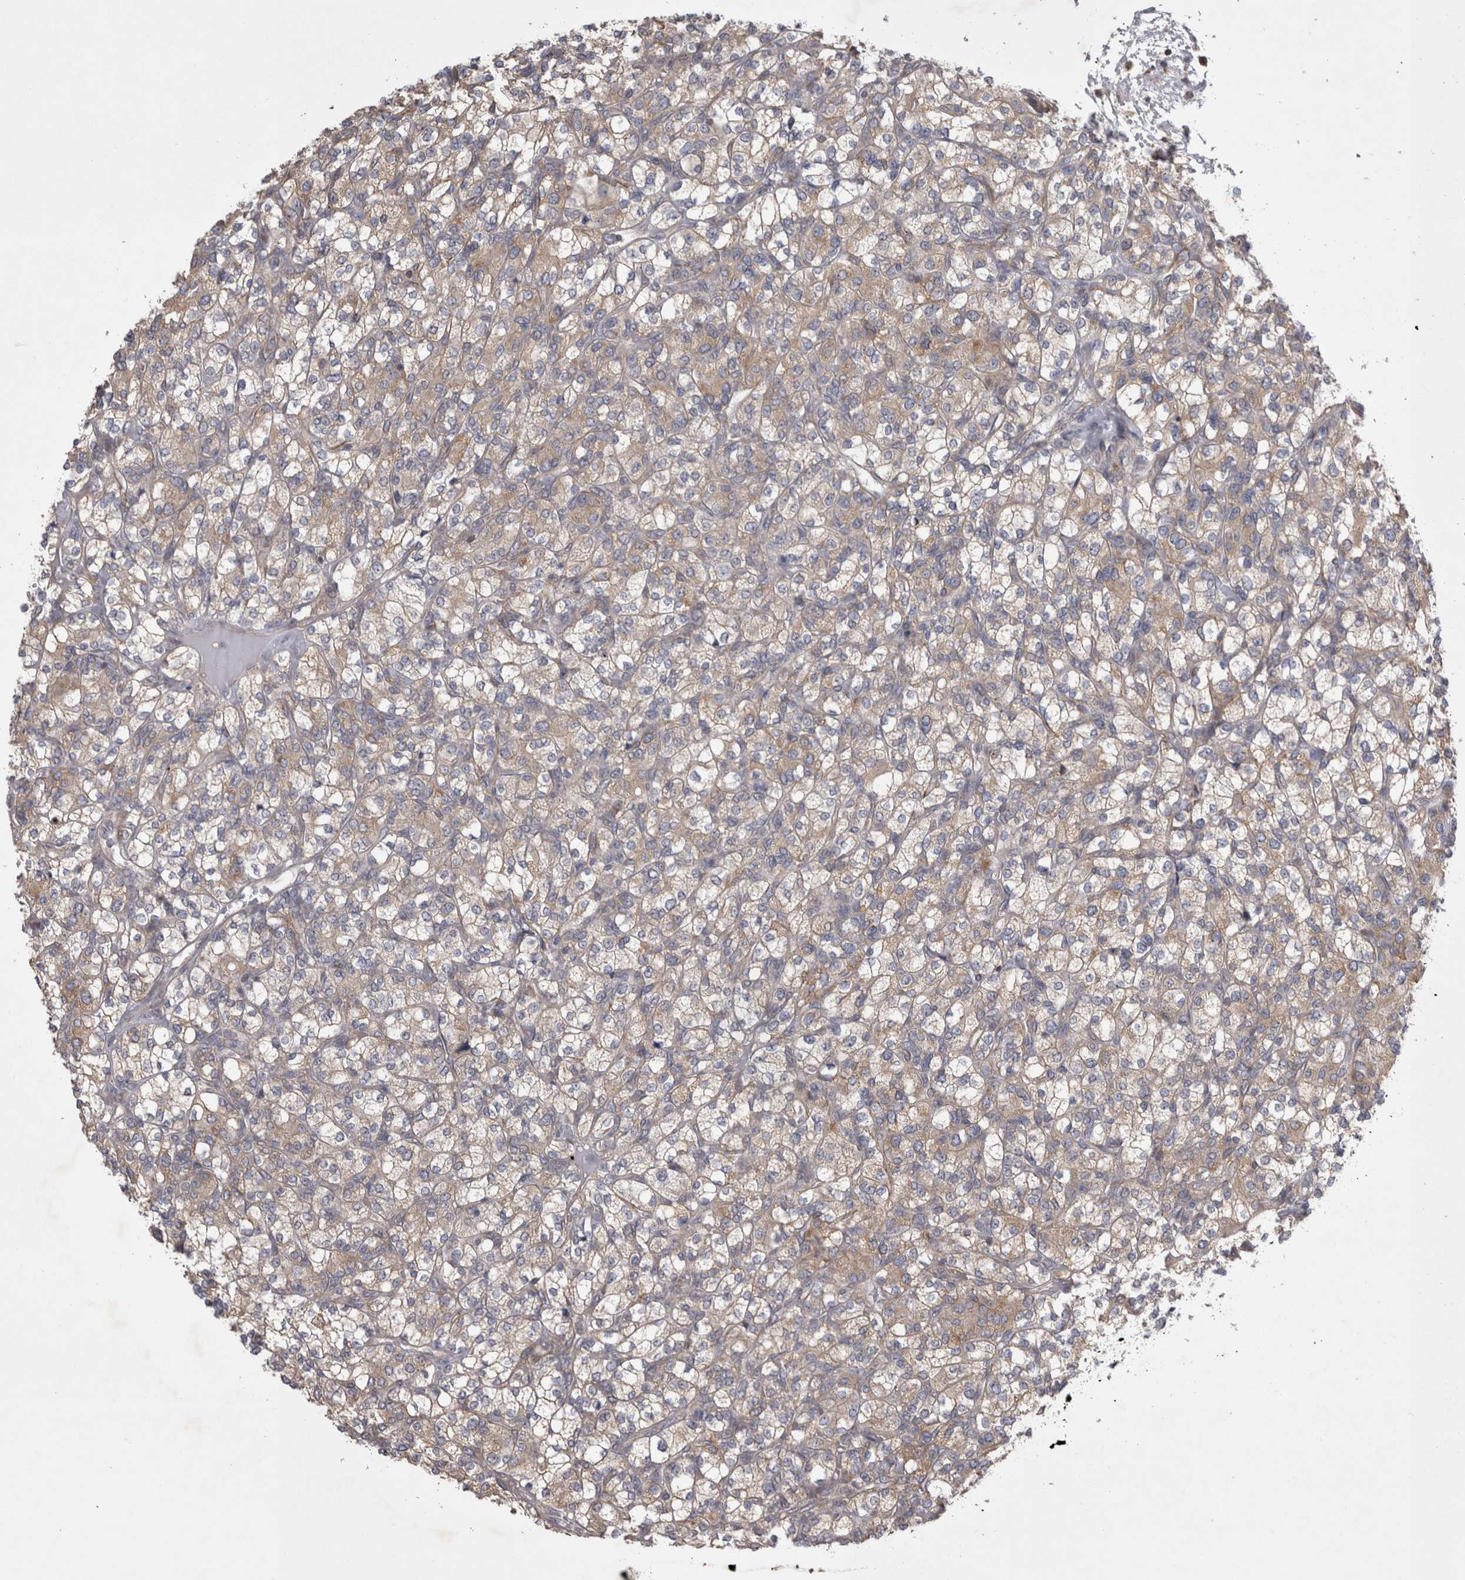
{"staining": {"intensity": "weak", "quantity": "25%-75%", "location": "cytoplasmic/membranous"}, "tissue": "renal cancer", "cell_type": "Tumor cells", "image_type": "cancer", "snomed": [{"axis": "morphology", "description": "Adenocarcinoma, NOS"}, {"axis": "topography", "description": "Kidney"}], "caption": "Immunohistochemical staining of renal adenocarcinoma reveals low levels of weak cytoplasmic/membranous expression in about 25%-75% of tumor cells. (DAB (3,3'-diaminobenzidine) = brown stain, brightfield microscopy at high magnification).", "gene": "TSPOAP1", "patient": {"sex": "male", "age": 77}}